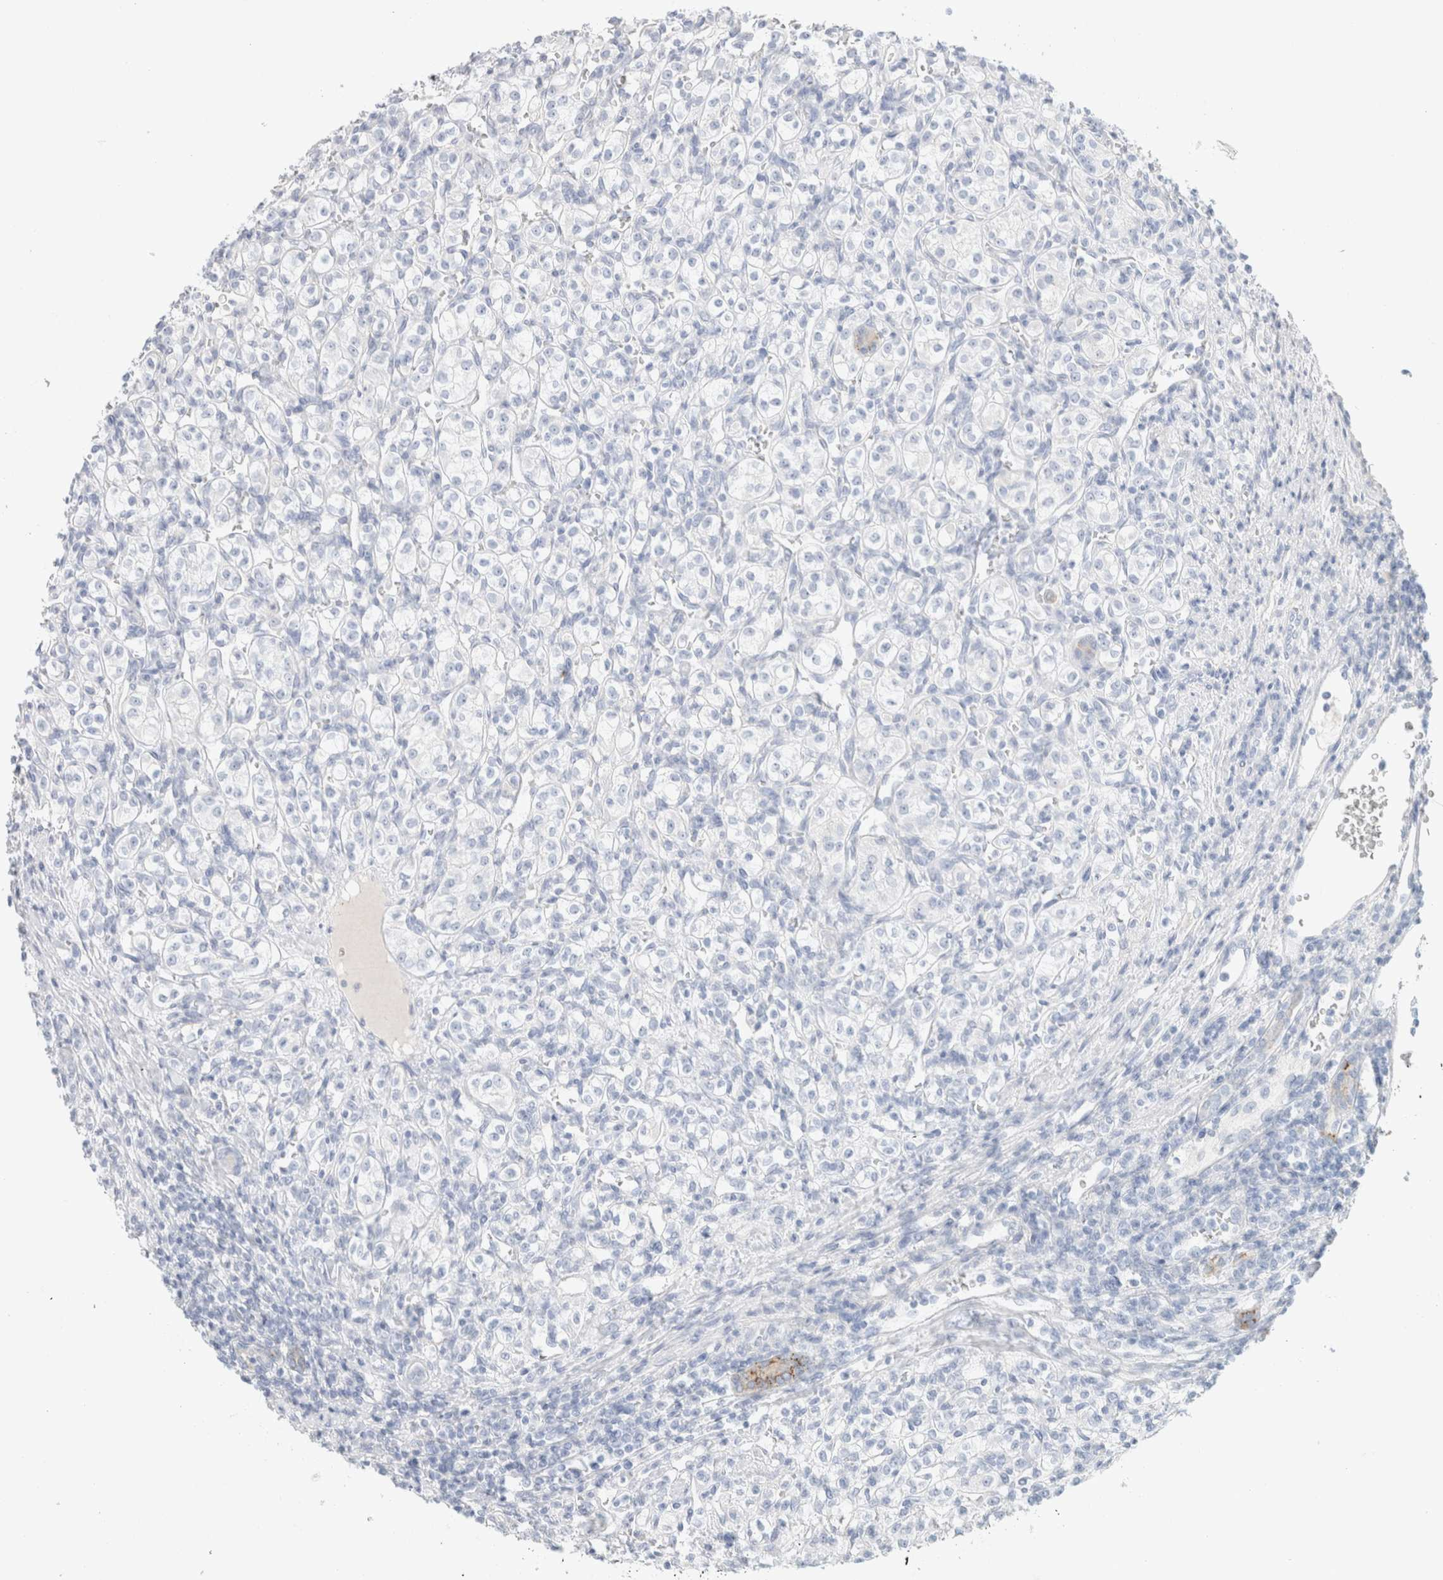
{"staining": {"intensity": "negative", "quantity": "none", "location": "none"}, "tissue": "renal cancer", "cell_type": "Tumor cells", "image_type": "cancer", "snomed": [{"axis": "morphology", "description": "Adenocarcinoma, NOS"}, {"axis": "topography", "description": "Kidney"}], "caption": "The photomicrograph demonstrates no staining of tumor cells in renal adenocarcinoma.", "gene": "CPQ", "patient": {"sex": "male", "age": 77}}